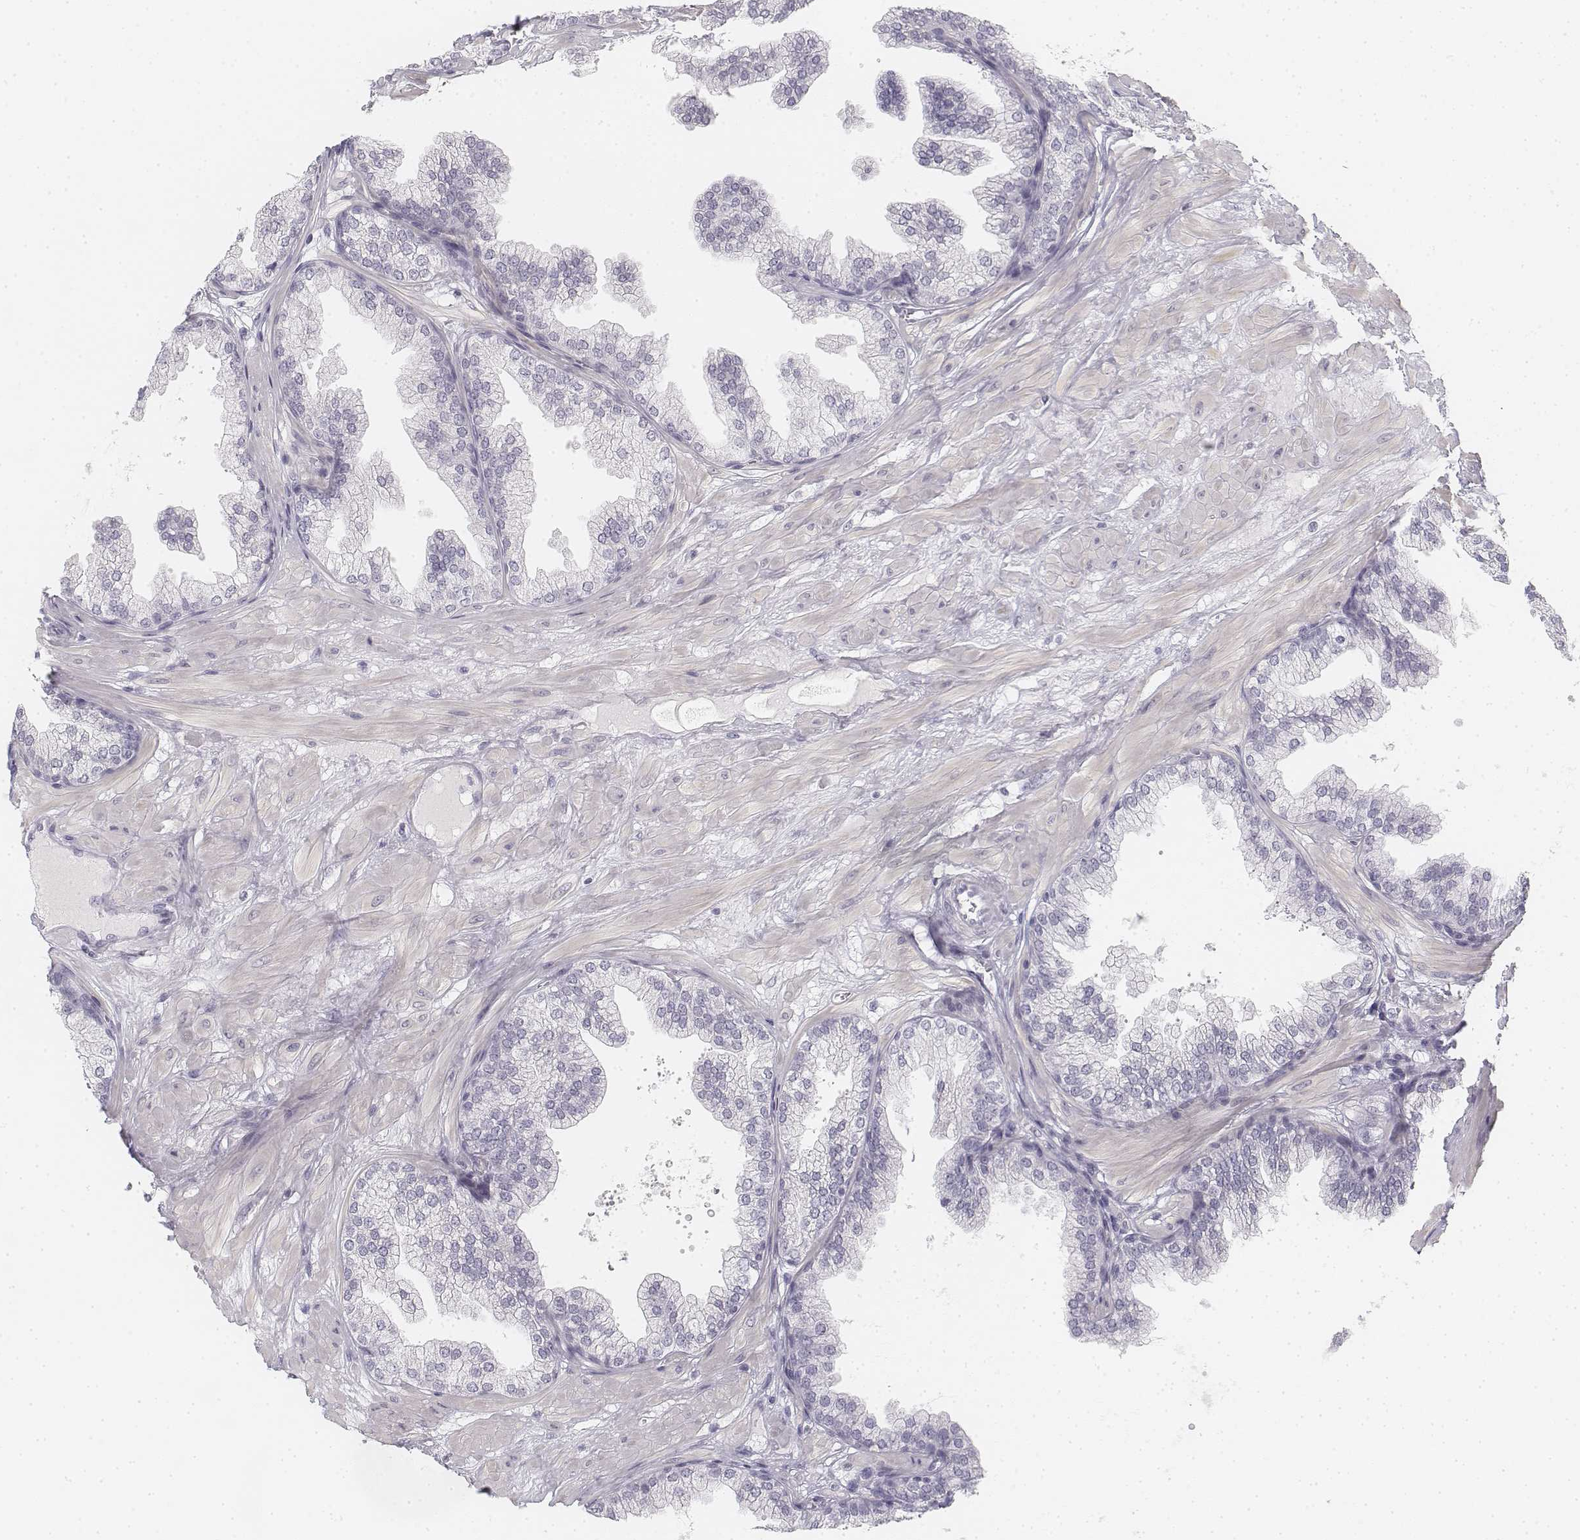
{"staining": {"intensity": "negative", "quantity": "none", "location": "none"}, "tissue": "prostate", "cell_type": "Glandular cells", "image_type": "normal", "snomed": [{"axis": "morphology", "description": "Normal tissue, NOS"}, {"axis": "topography", "description": "Prostate"}], "caption": "IHC micrograph of benign prostate stained for a protein (brown), which displays no expression in glandular cells. (Brightfield microscopy of DAB (3,3'-diaminobenzidine) immunohistochemistry (IHC) at high magnification).", "gene": "KRT25", "patient": {"sex": "male", "age": 37}}